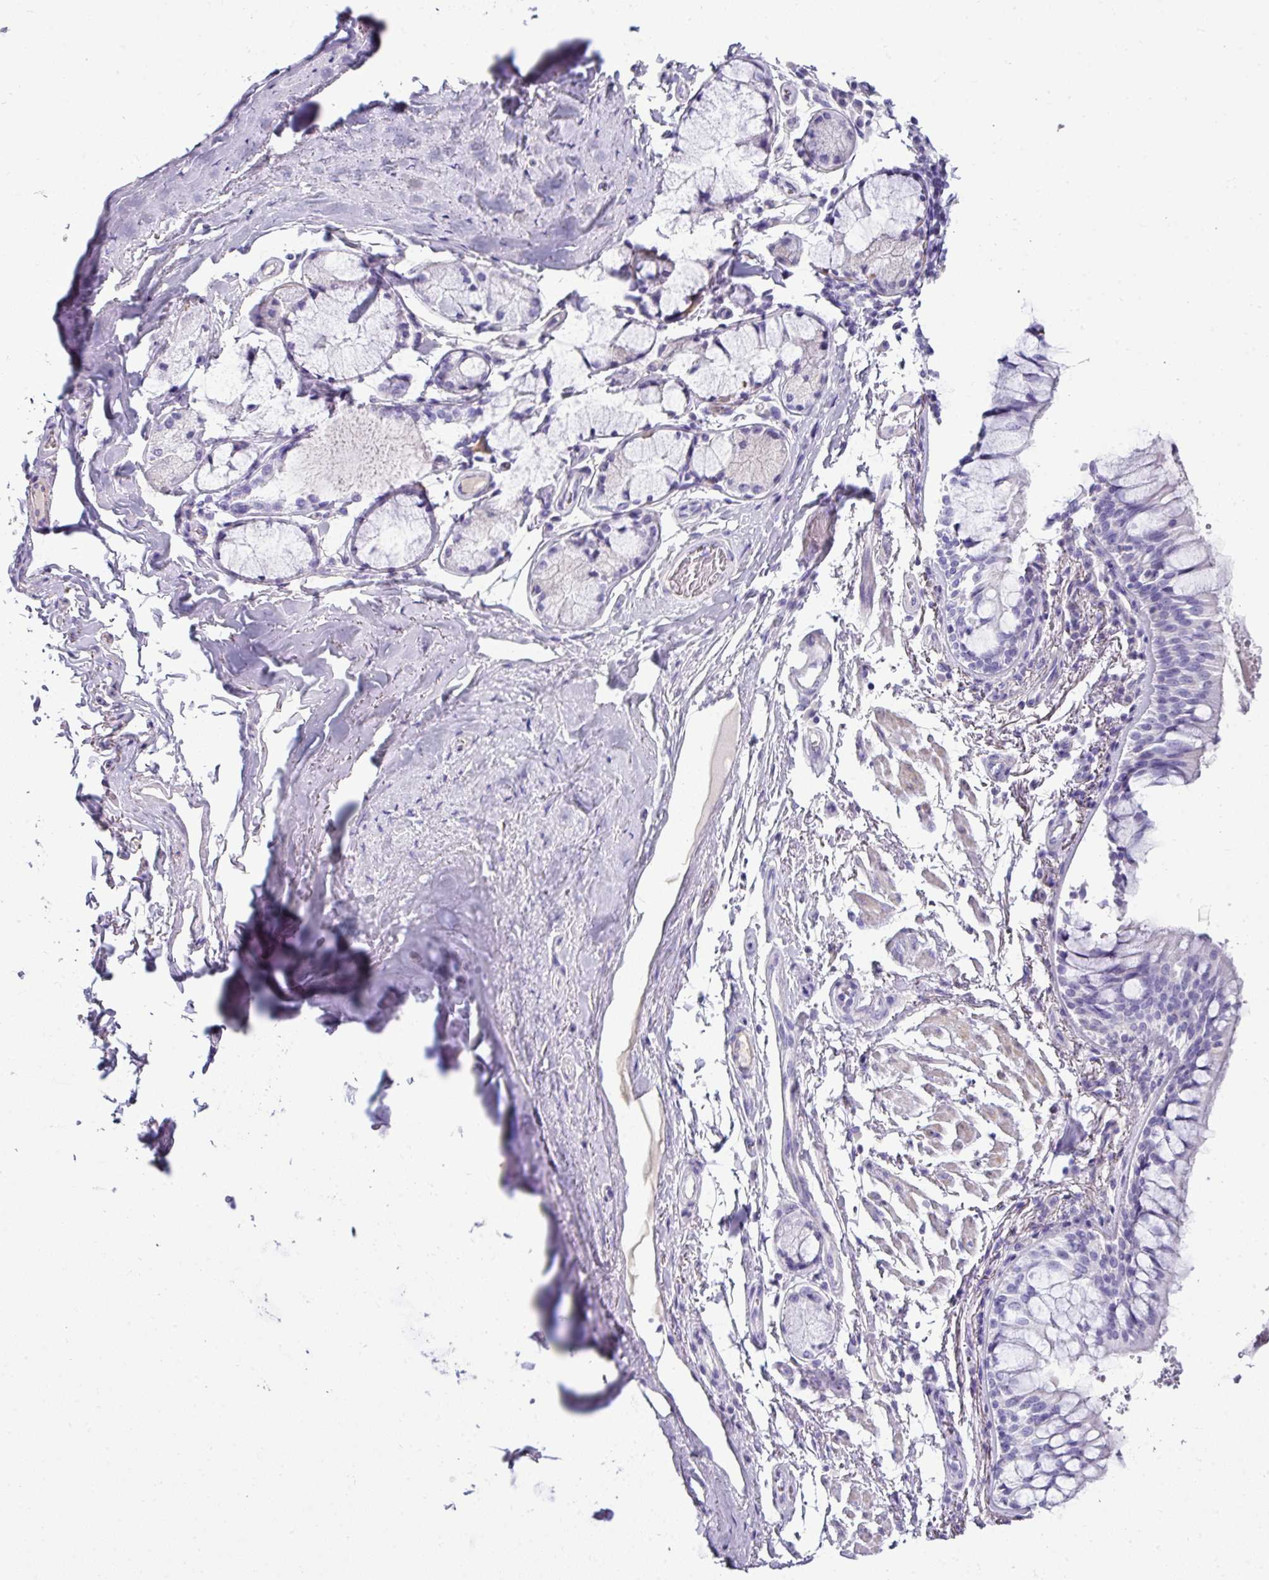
{"staining": {"intensity": "negative", "quantity": "none", "location": "none"}, "tissue": "bronchus", "cell_type": "Respiratory epithelial cells", "image_type": "normal", "snomed": [{"axis": "morphology", "description": "Normal tissue, NOS"}, {"axis": "topography", "description": "Bronchus"}], "caption": "There is no significant expression in respiratory epithelial cells of bronchus. (Brightfield microscopy of DAB IHC at high magnification).", "gene": "VCX2", "patient": {"sex": "male", "age": 70}}